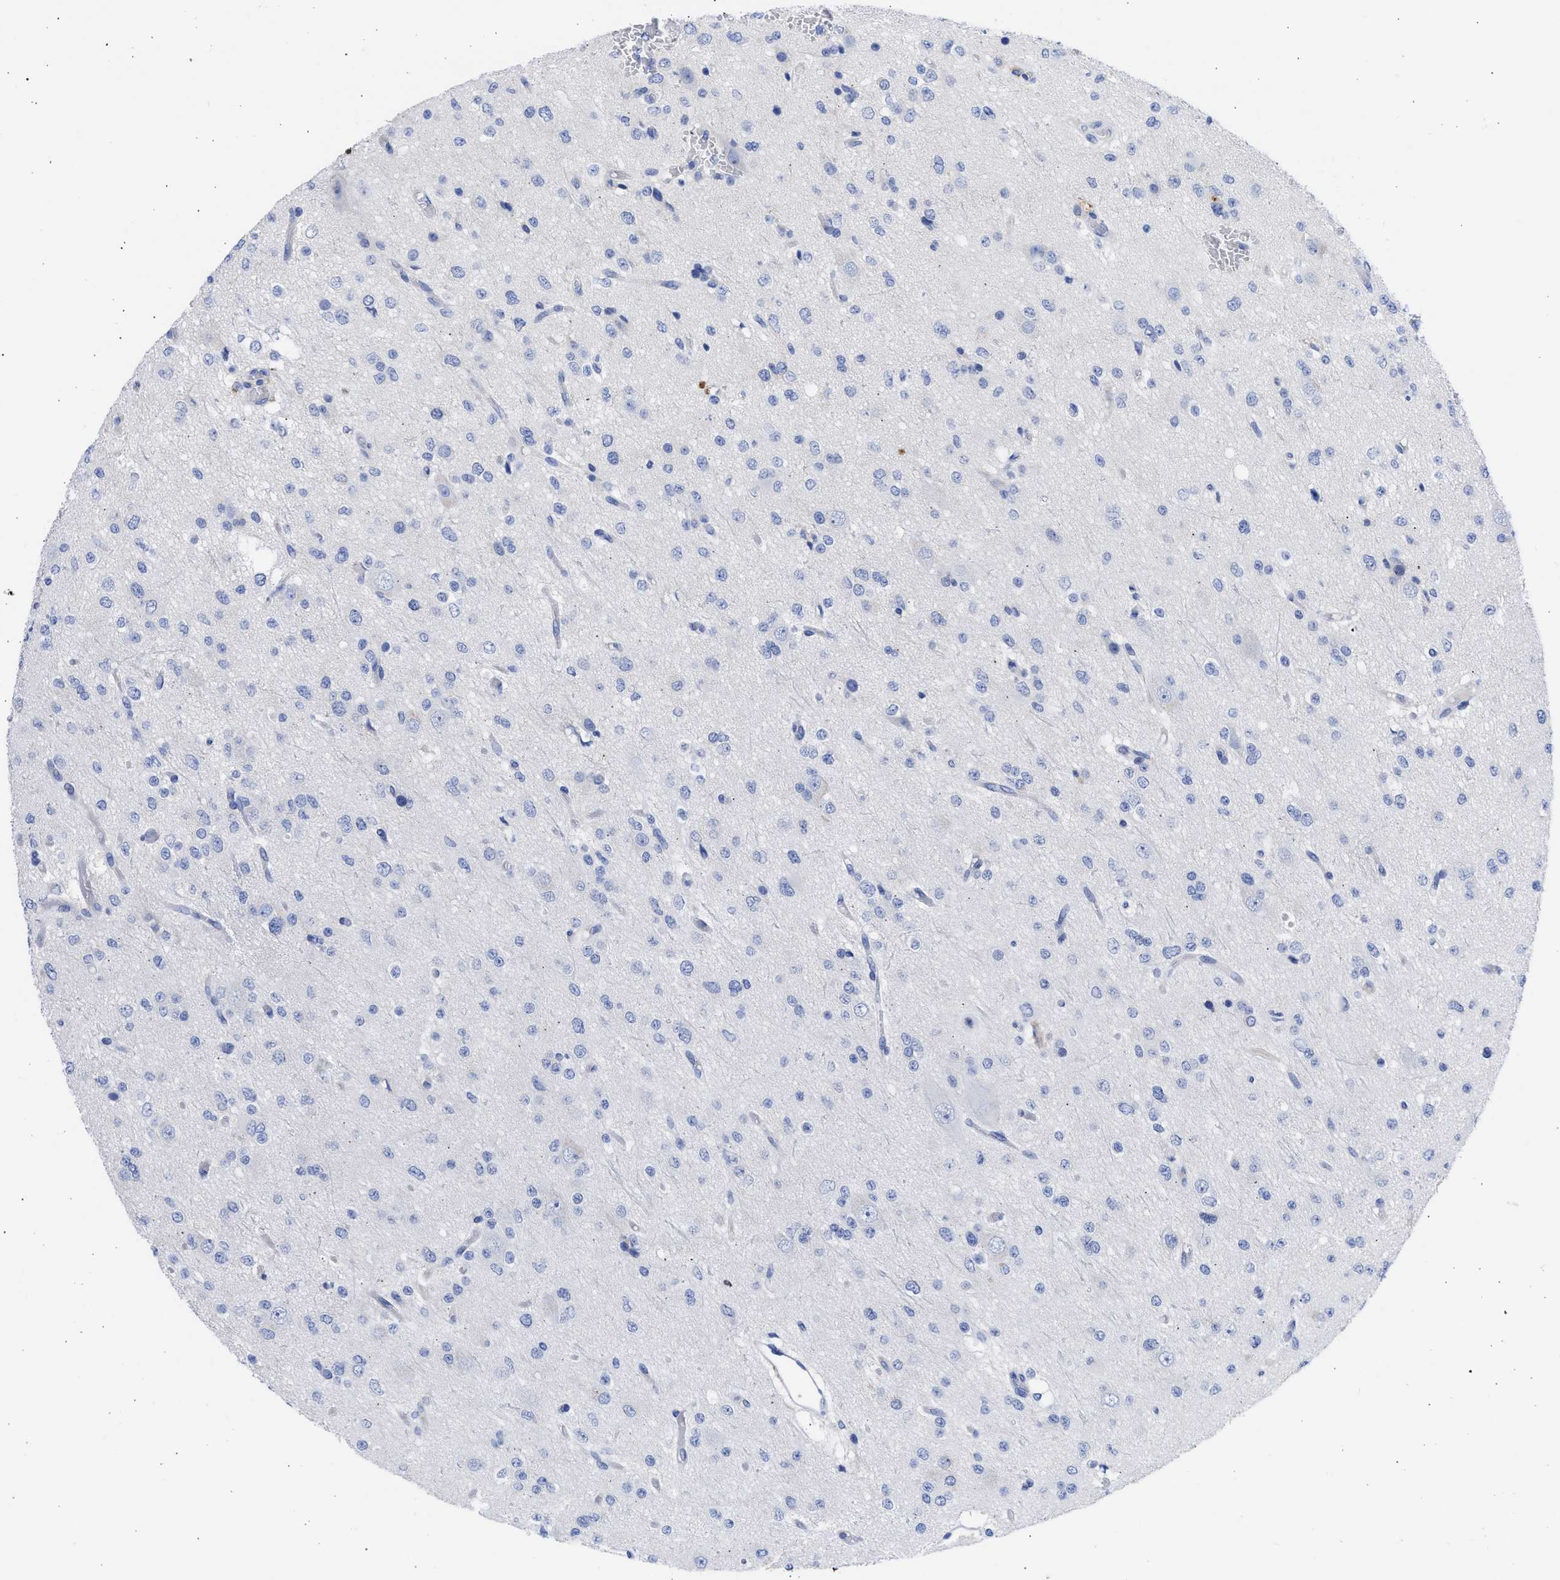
{"staining": {"intensity": "negative", "quantity": "none", "location": "none"}, "tissue": "glioma", "cell_type": "Tumor cells", "image_type": "cancer", "snomed": [{"axis": "morphology", "description": "Glioma, malignant, Low grade"}, {"axis": "topography", "description": "Brain"}], "caption": "This is an immunohistochemistry (IHC) micrograph of human glioma. There is no positivity in tumor cells.", "gene": "RSPH1", "patient": {"sex": "male", "age": 38}}